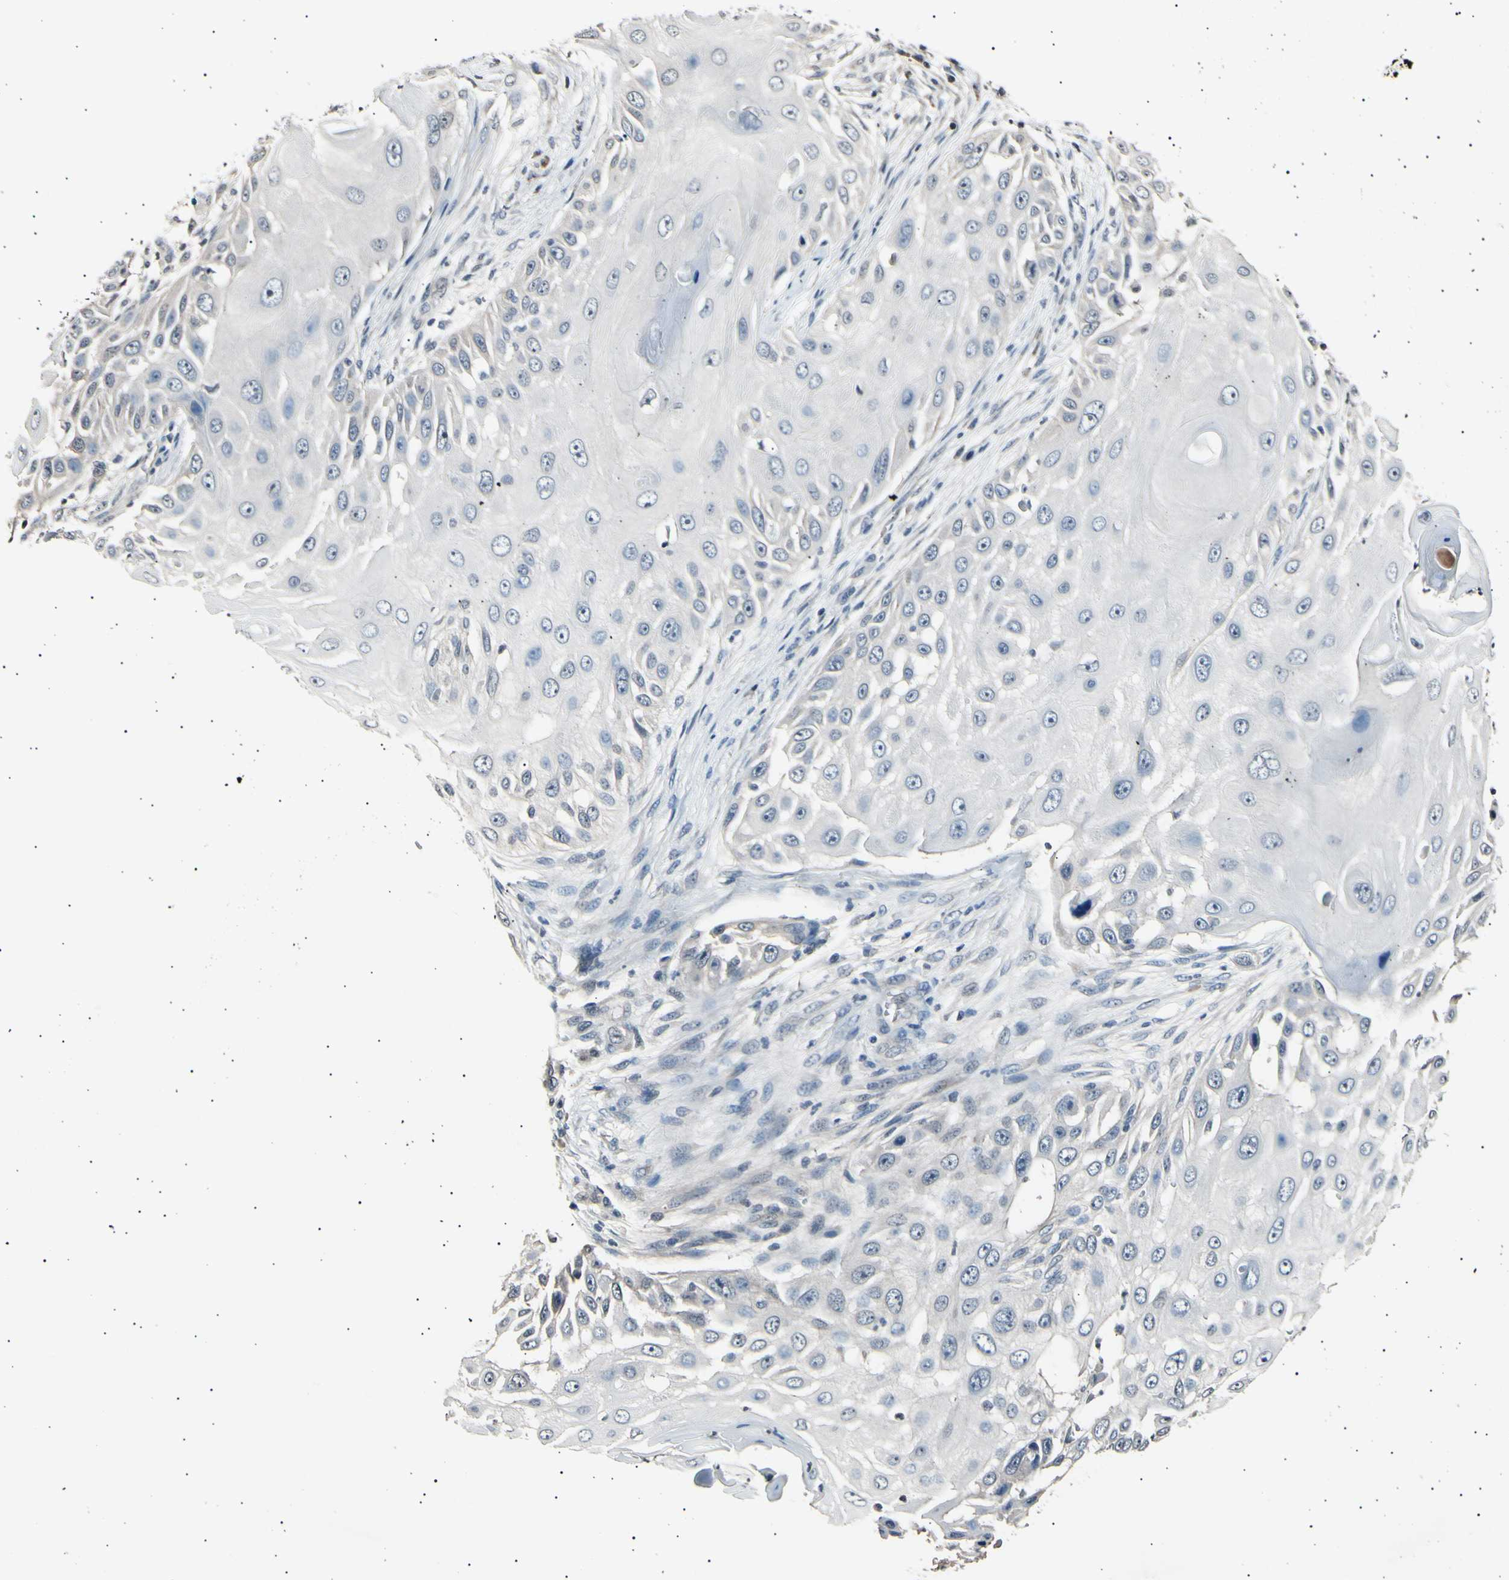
{"staining": {"intensity": "negative", "quantity": "none", "location": "none"}, "tissue": "skin cancer", "cell_type": "Tumor cells", "image_type": "cancer", "snomed": [{"axis": "morphology", "description": "Squamous cell carcinoma, NOS"}, {"axis": "topography", "description": "Skin"}], "caption": "Tumor cells are negative for protein expression in human skin cancer (squamous cell carcinoma). The staining was performed using DAB (3,3'-diaminobenzidine) to visualize the protein expression in brown, while the nuclei were stained in blue with hematoxylin (Magnification: 20x).", "gene": "AK1", "patient": {"sex": "female", "age": 44}}